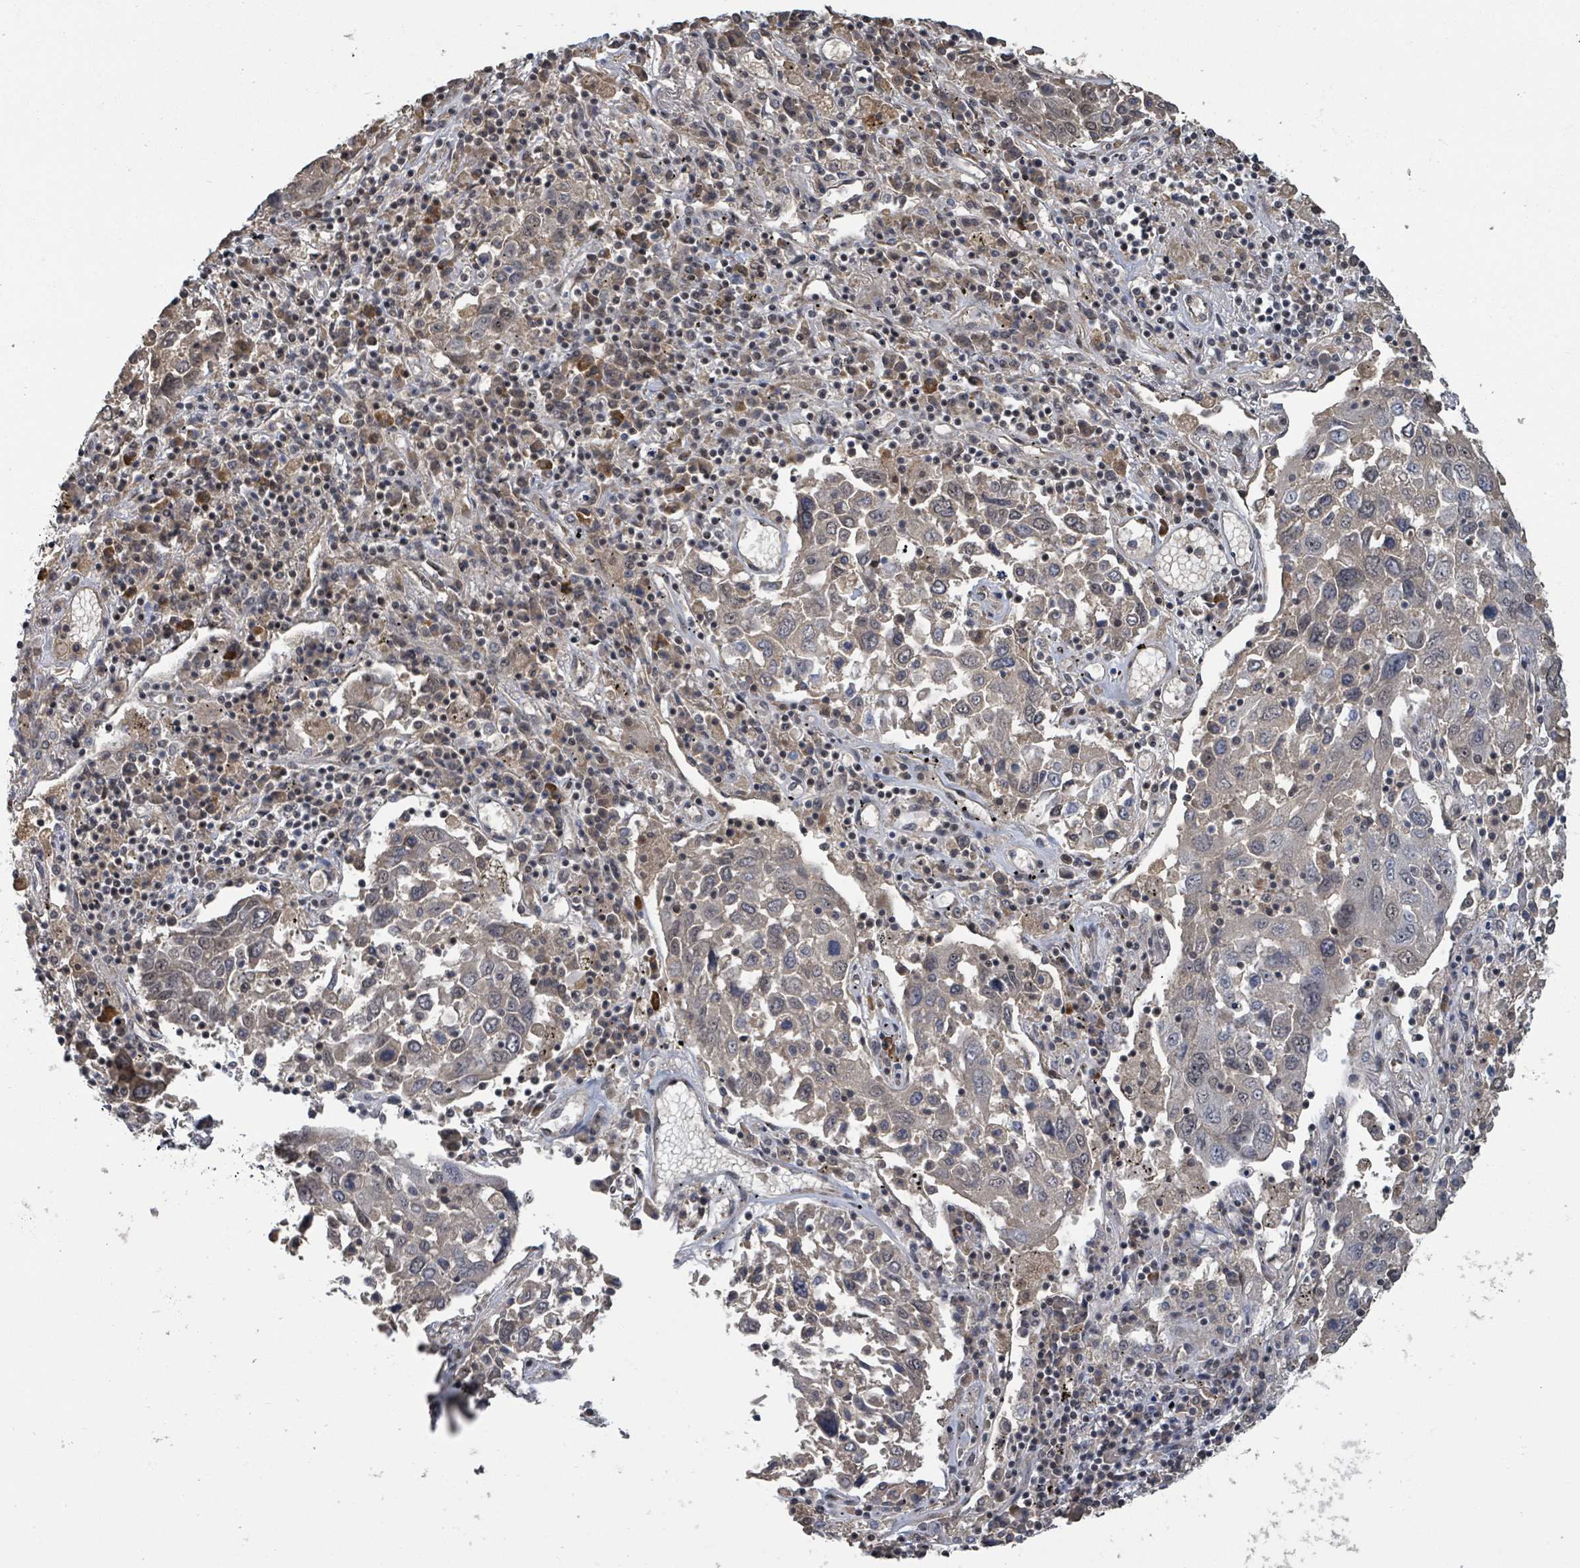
{"staining": {"intensity": "weak", "quantity": ">75%", "location": "cytoplasmic/membranous,nuclear"}, "tissue": "lung cancer", "cell_type": "Tumor cells", "image_type": "cancer", "snomed": [{"axis": "morphology", "description": "Squamous cell carcinoma, NOS"}, {"axis": "topography", "description": "Lung"}], "caption": "This micrograph reveals lung cancer (squamous cell carcinoma) stained with IHC to label a protein in brown. The cytoplasmic/membranous and nuclear of tumor cells show weak positivity for the protein. Nuclei are counter-stained blue.", "gene": "ZBTB14", "patient": {"sex": "male", "age": 65}}